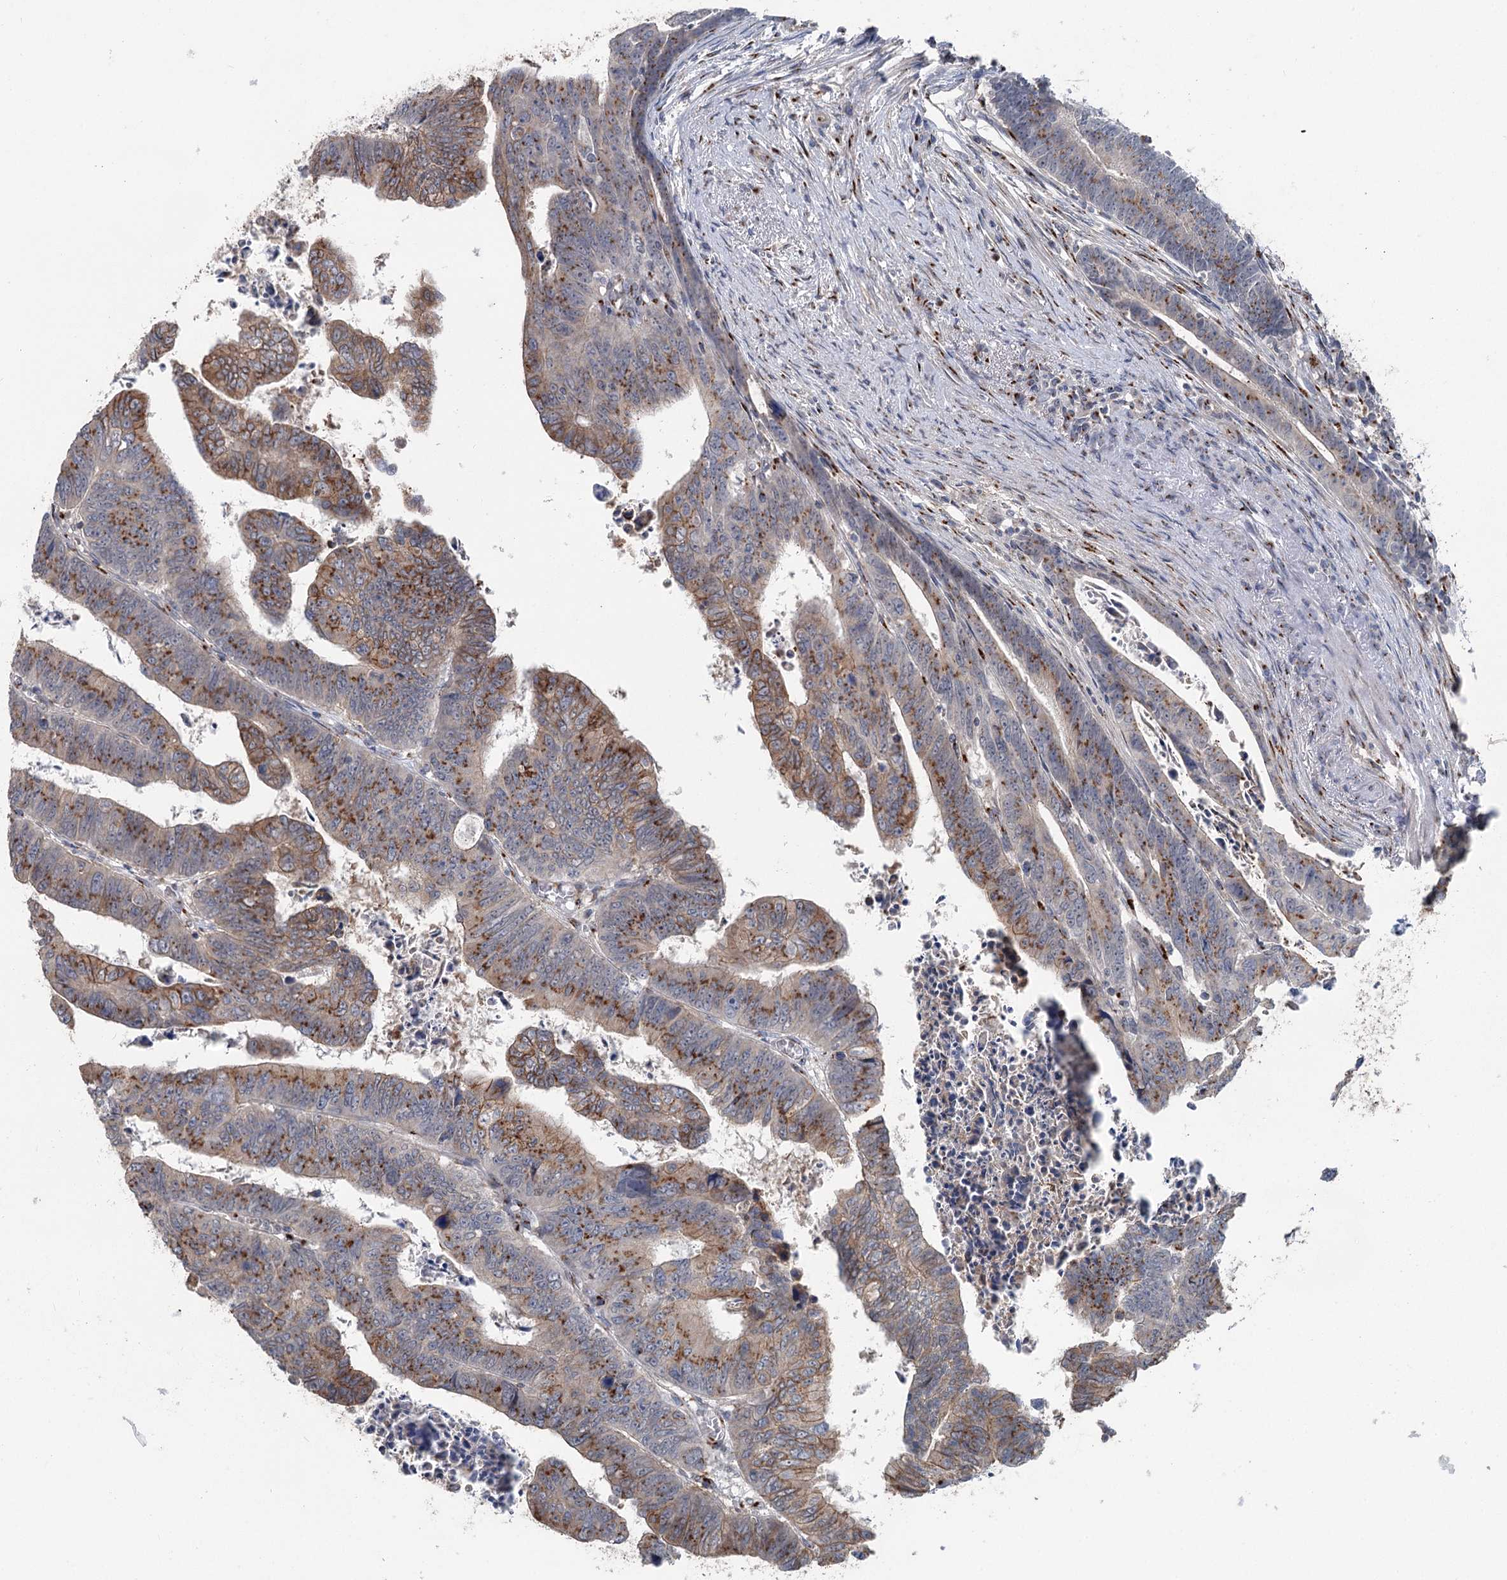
{"staining": {"intensity": "moderate", "quantity": ">75%", "location": "cytoplasmic/membranous"}, "tissue": "colorectal cancer", "cell_type": "Tumor cells", "image_type": "cancer", "snomed": [{"axis": "morphology", "description": "Normal tissue, NOS"}, {"axis": "morphology", "description": "Adenocarcinoma, NOS"}, {"axis": "topography", "description": "Rectum"}], "caption": "DAB (3,3'-diaminobenzidine) immunohistochemical staining of human colorectal cancer (adenocarcinoma) exhibits moderate cytoplasmic/membranous protein expression in approximately >75% of tumor cells.", "gene": "ITIH5", "patient": {"sex": "female", "age": 65}}